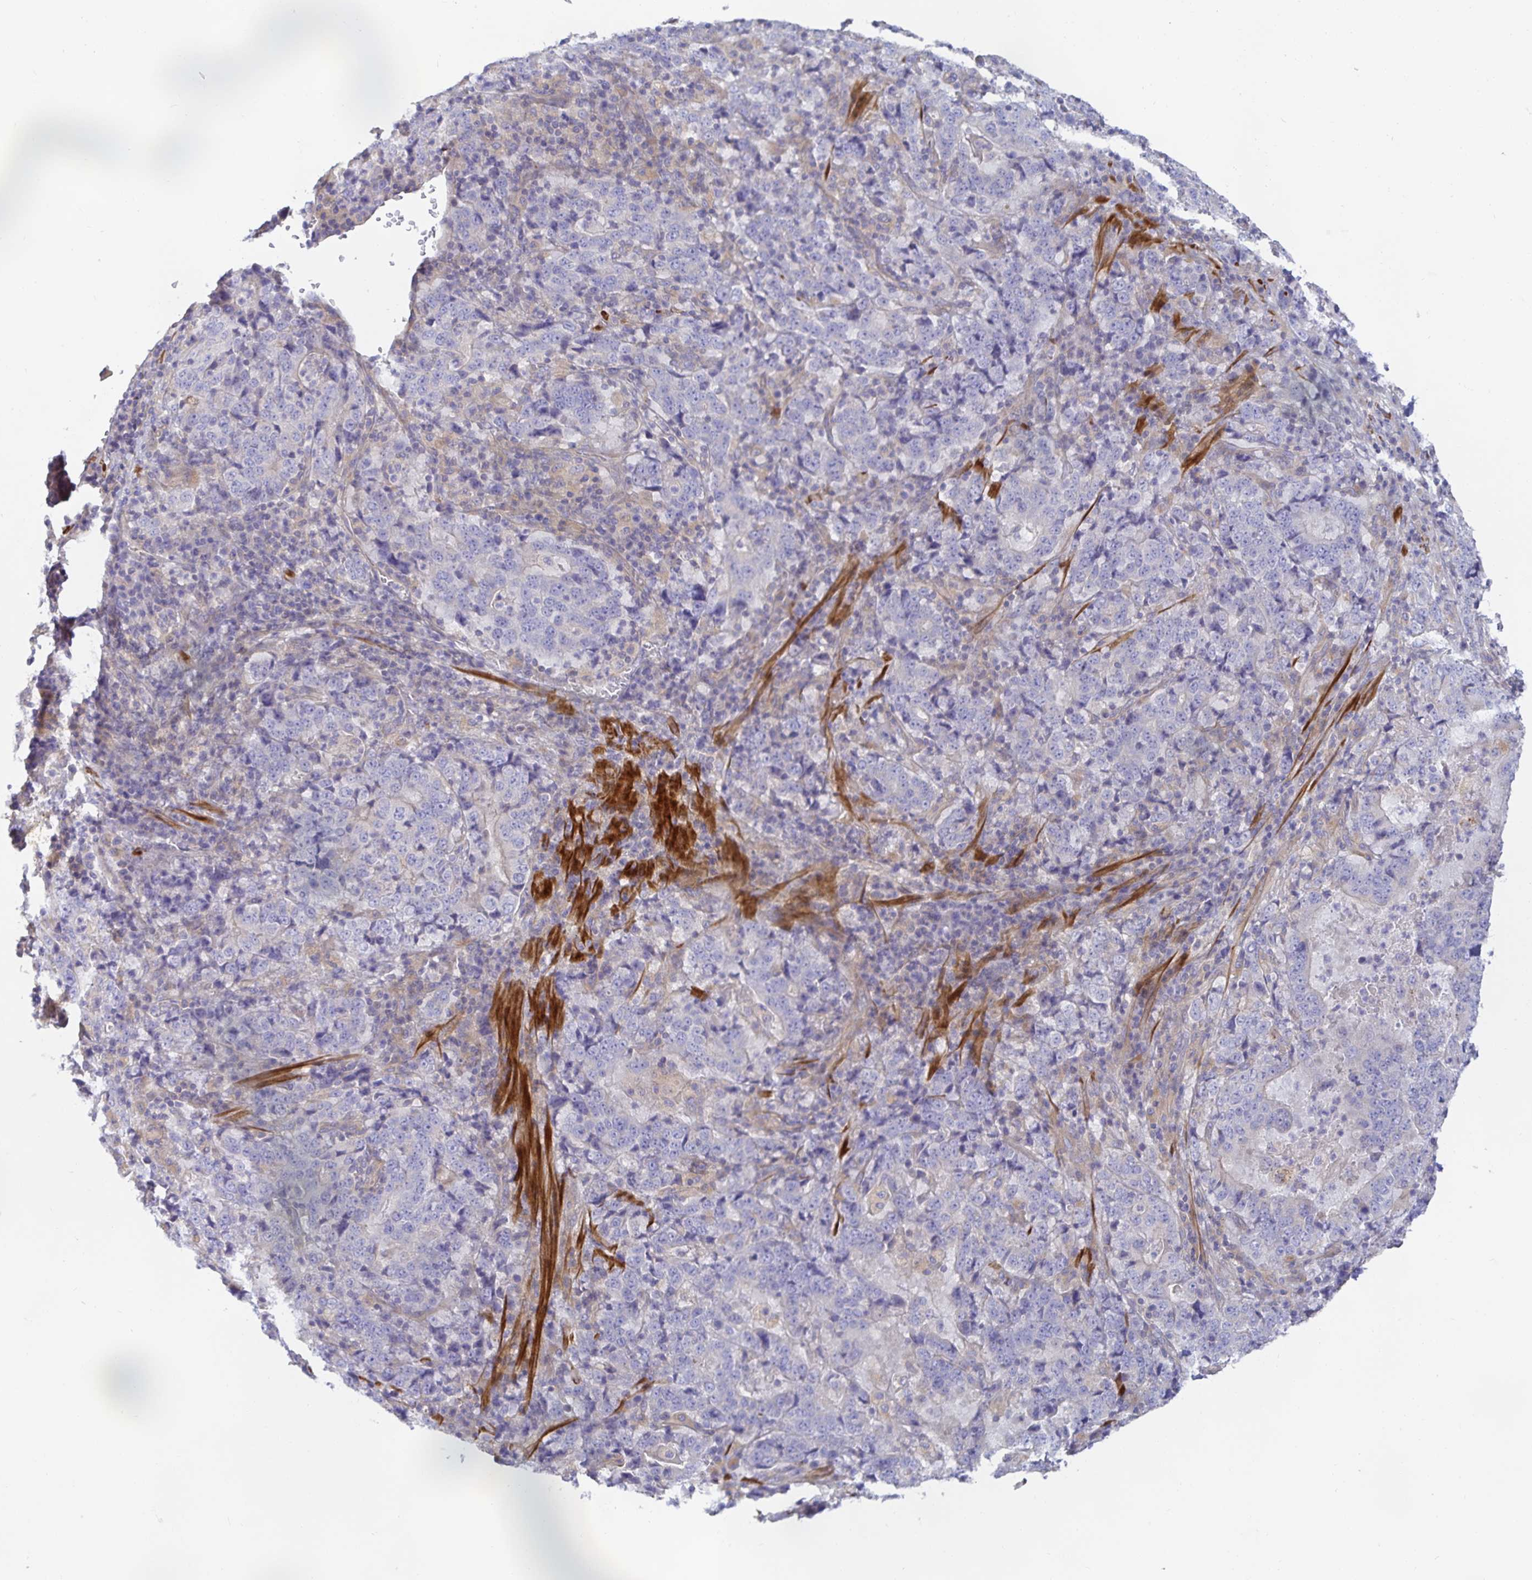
{"staining": {"intensity": "negative", "quantity": "none", "location": "none"}, "tissue": "stomach cancer", "cell_type": "Tumor cells", "image_type": "cancer", "snomed": [{"axis": "morphology", "description": "Normal tissue, NOS"}, {"axis": "morphology", "description": "Adenocarcinoma, NOS"}, {"axis": "topography", "description": "Stomach, upper"}, {"axis": "topography", "description": "Stomach"}], "caption": "Tumor cells show no significant protein positivity in stomach cancer. (Stains: DAB (3,3'-diaminobenzidine) immunohistochemistry with hematoxylin counter stain, Microscopy: brightfield microscopy at high magnification).", "gene": "METTL22", "patient": {"sex": "male", "age": 59}}